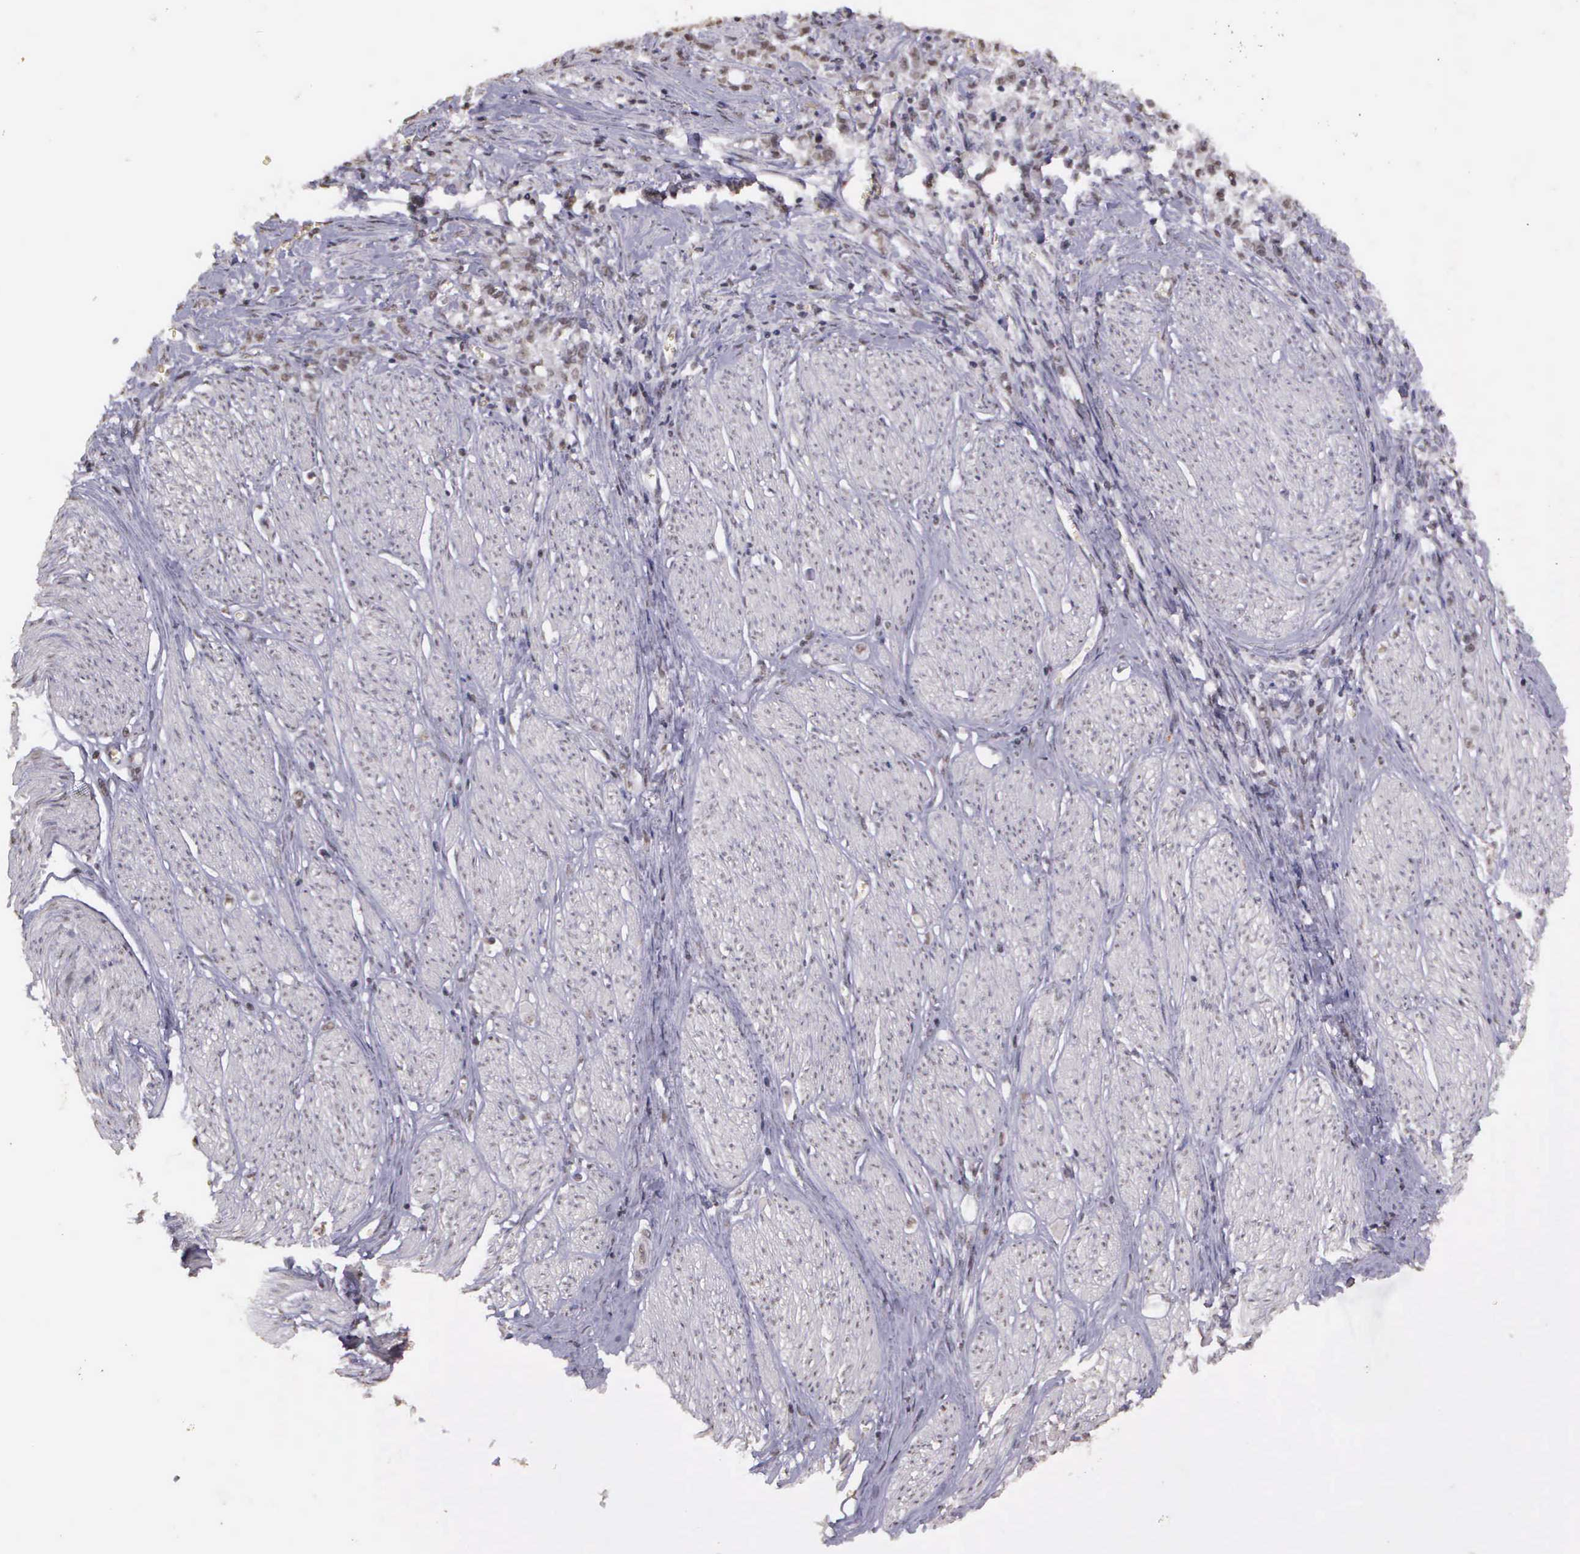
{"staining": {"intensity": "negative", "quantity": "none", "location": "none"}, "tissue": "stomach cancer", "cell_type": "Tumor cells", "image_type": "cancer", "snomed": [{"axis": "morphology", "description": "Adenocarcinoma, NOS"}, {"axis": "topography", "description": "Stomach"}], "caption": "The image exhibits no staining of tumor cells in stomach adenocarcinoma.", "gene": "ARMCX5", "patient": {"sex": "male", "age": 72}}